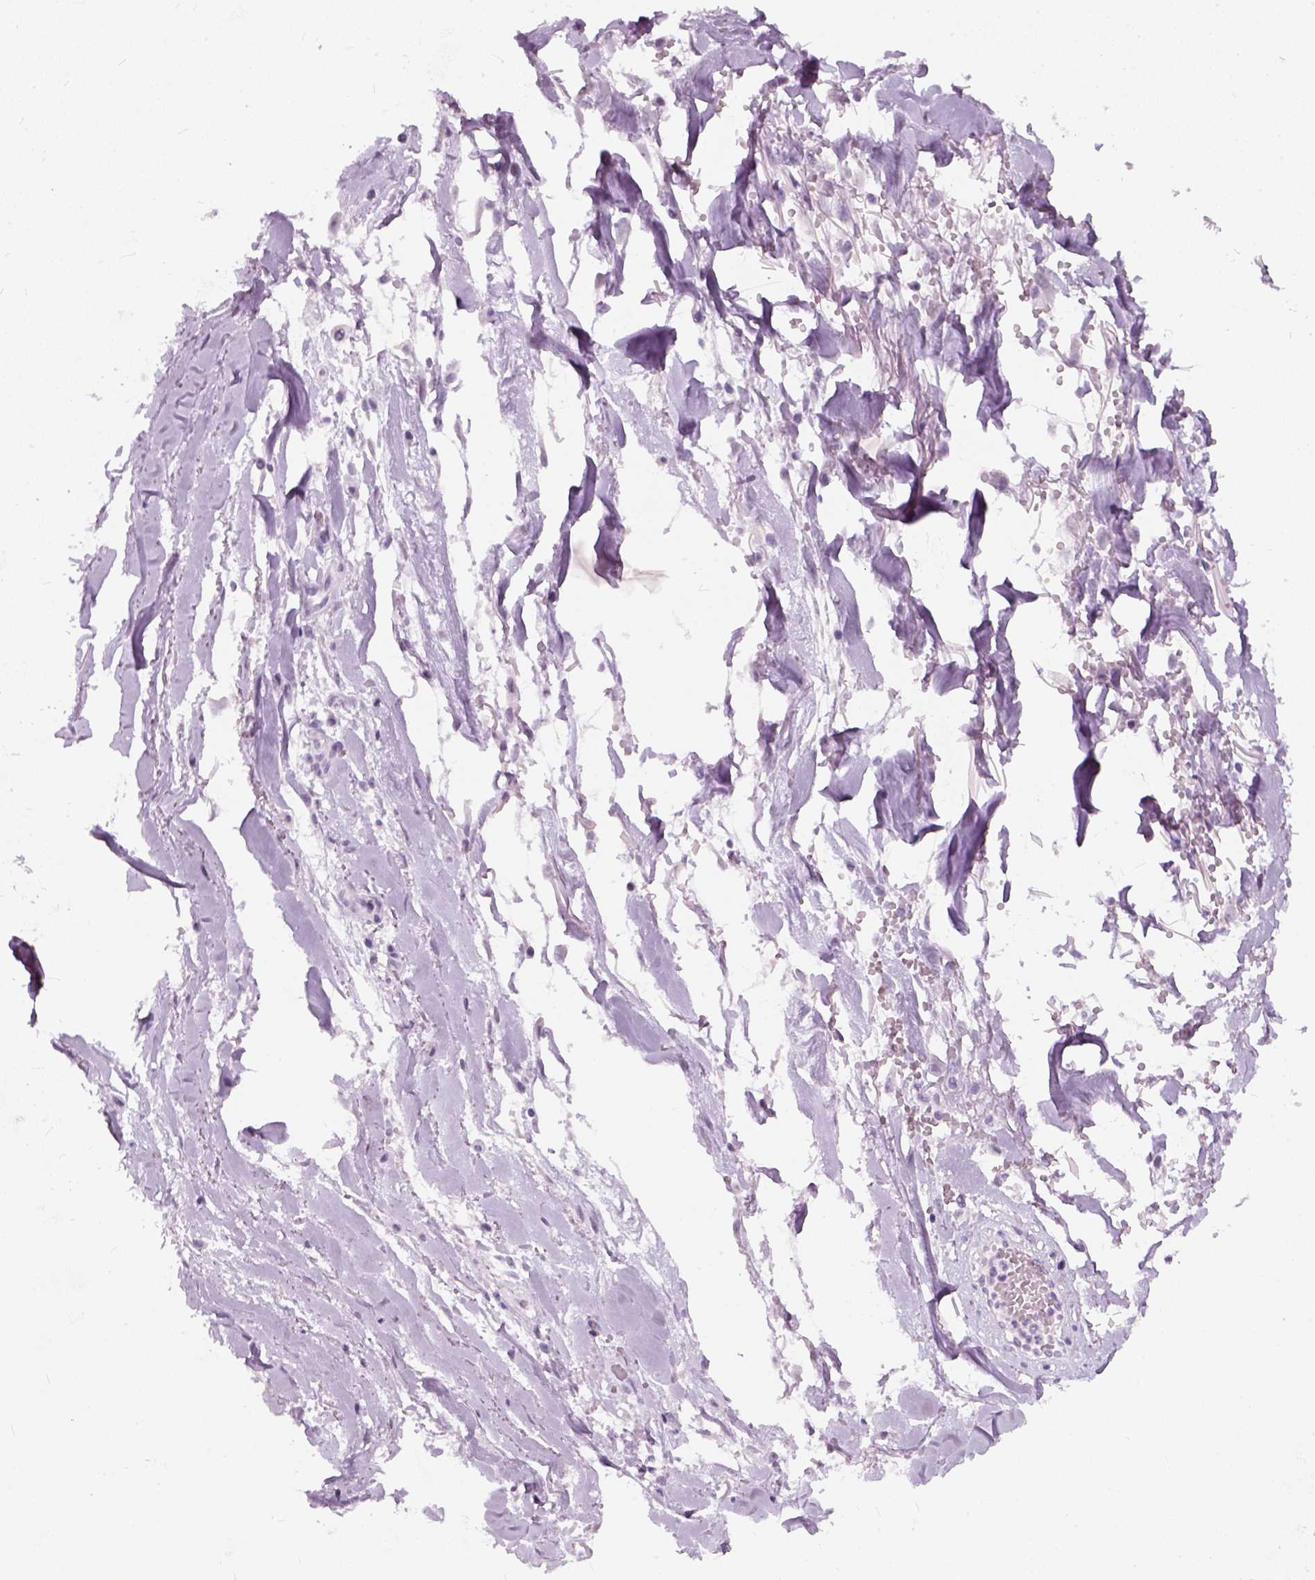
{"staining": {"intensity": "negative", "quantity": "none", "location": "none"}, "tissue": "adipose tissue", "cell_type": "Adipocytes", "image_type": "normal", "snomed": [{"axis": "morphology", "description": "Normal tissue, NOS"}, {"axis": "topography", "description": "Cartilage tissue"}, {"axis": "topography", "description": "Nasopharynx"}, {"axis": "topography", "description": "Thyroid gland"}], "caption": "Immunohistochemistry photomicrograph of benign adipose tissue: human adipose tissue stained with DAB shows no significant protein staining in adipocytes. (DAB immunohistochemistry with hematoxylin counter stain).", "gene": "AXDND1", "patient": {"sex": "male", "age": 63}}